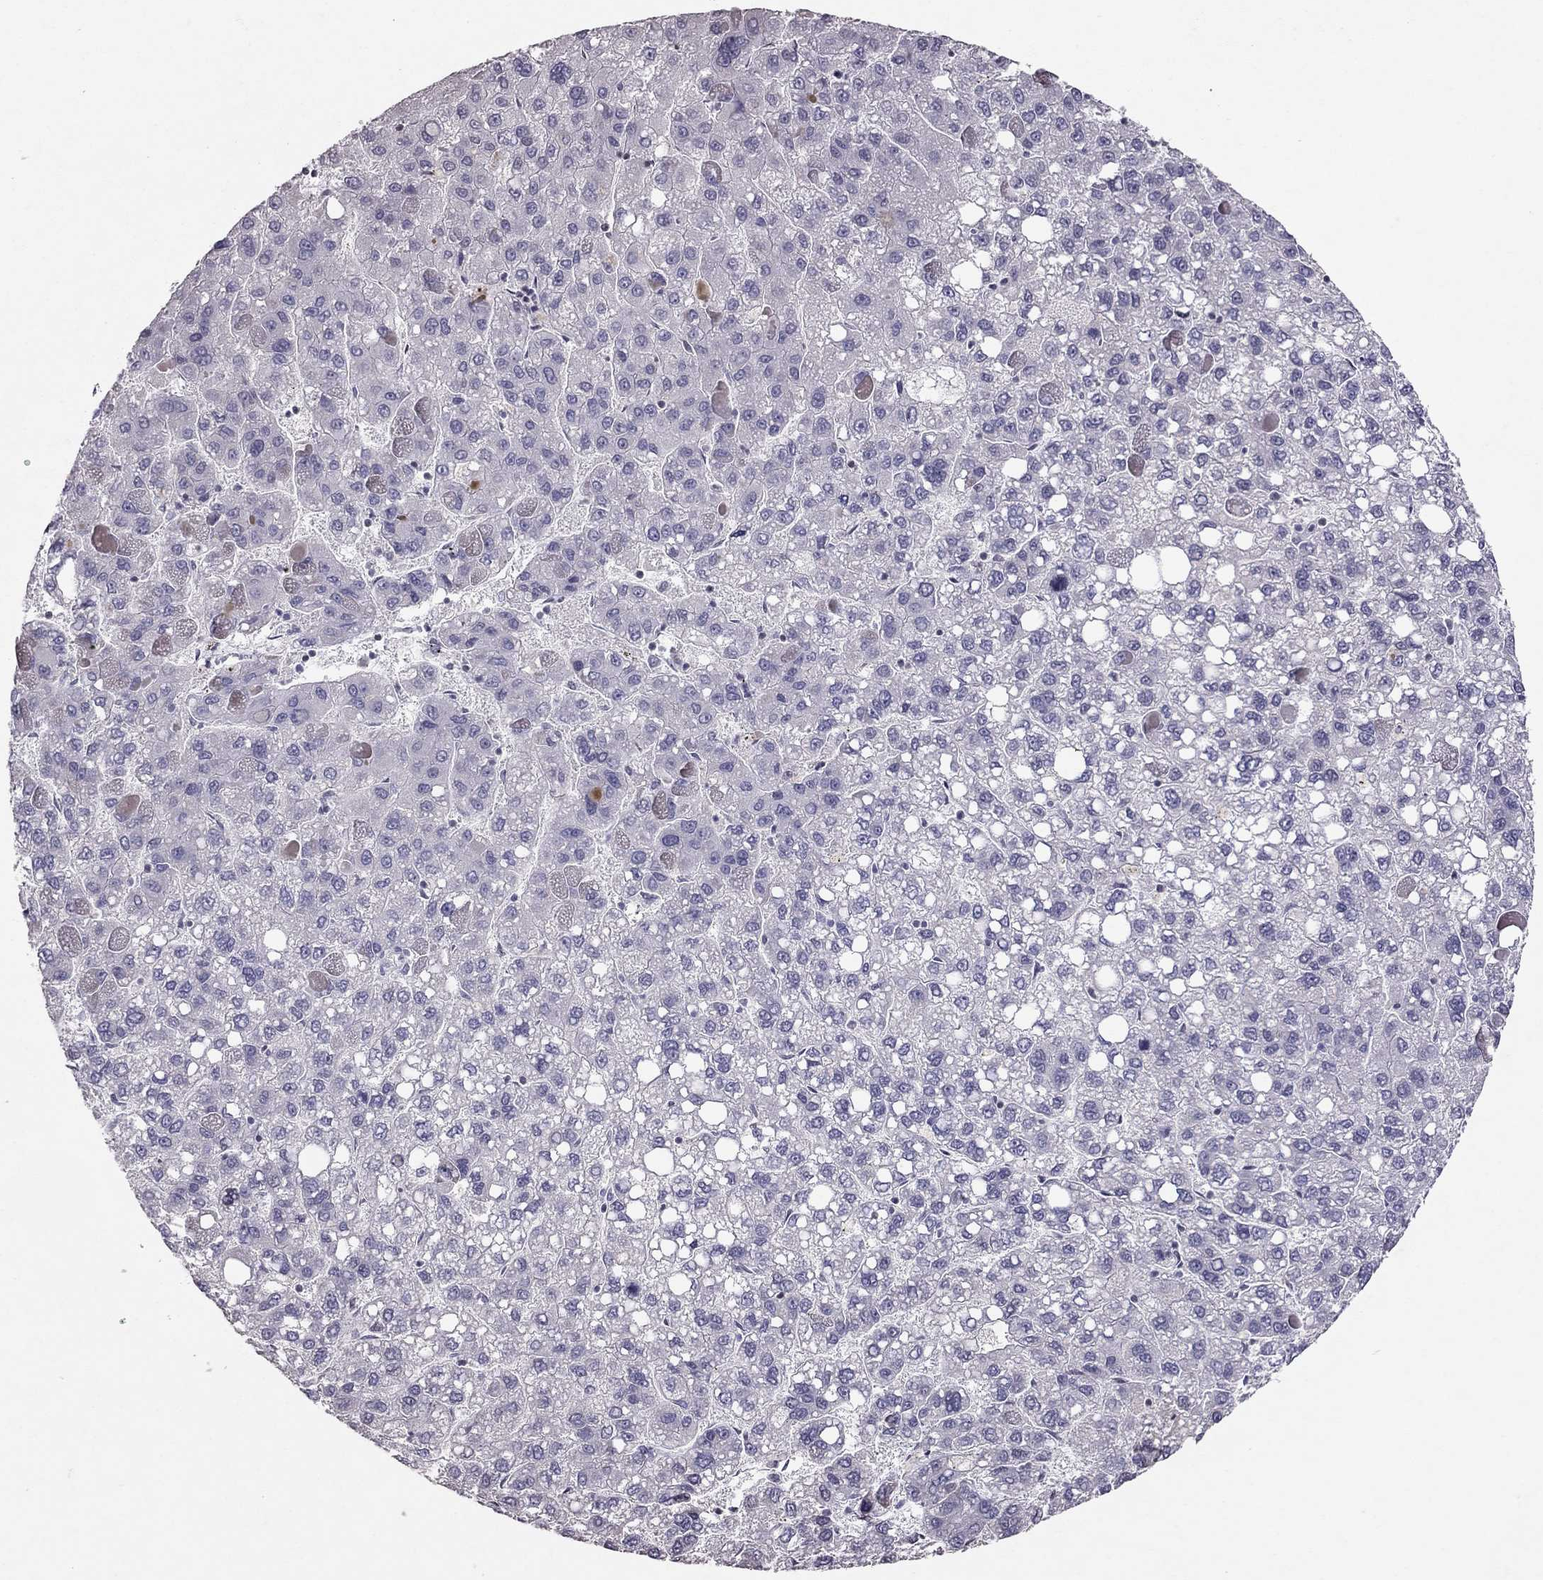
{"staining": {"intensity": "negative", "quantity": "none", "location": "none"}, "tissue": "liver cancer", "cell_type": "Tumor cells", "image_type": "cancer", "snomed": [{"axis": "morphology", "description": "Carcinoma, Hepatocellular, NOS"}, {"axis": "topography", "description": "Liver"}], "caption": "Liver cancer was stained to show a protein in brown. There is no significant expression in tumor cells.", "gene": "TSHB", "patient": {"sex": "female", "age": 82}}